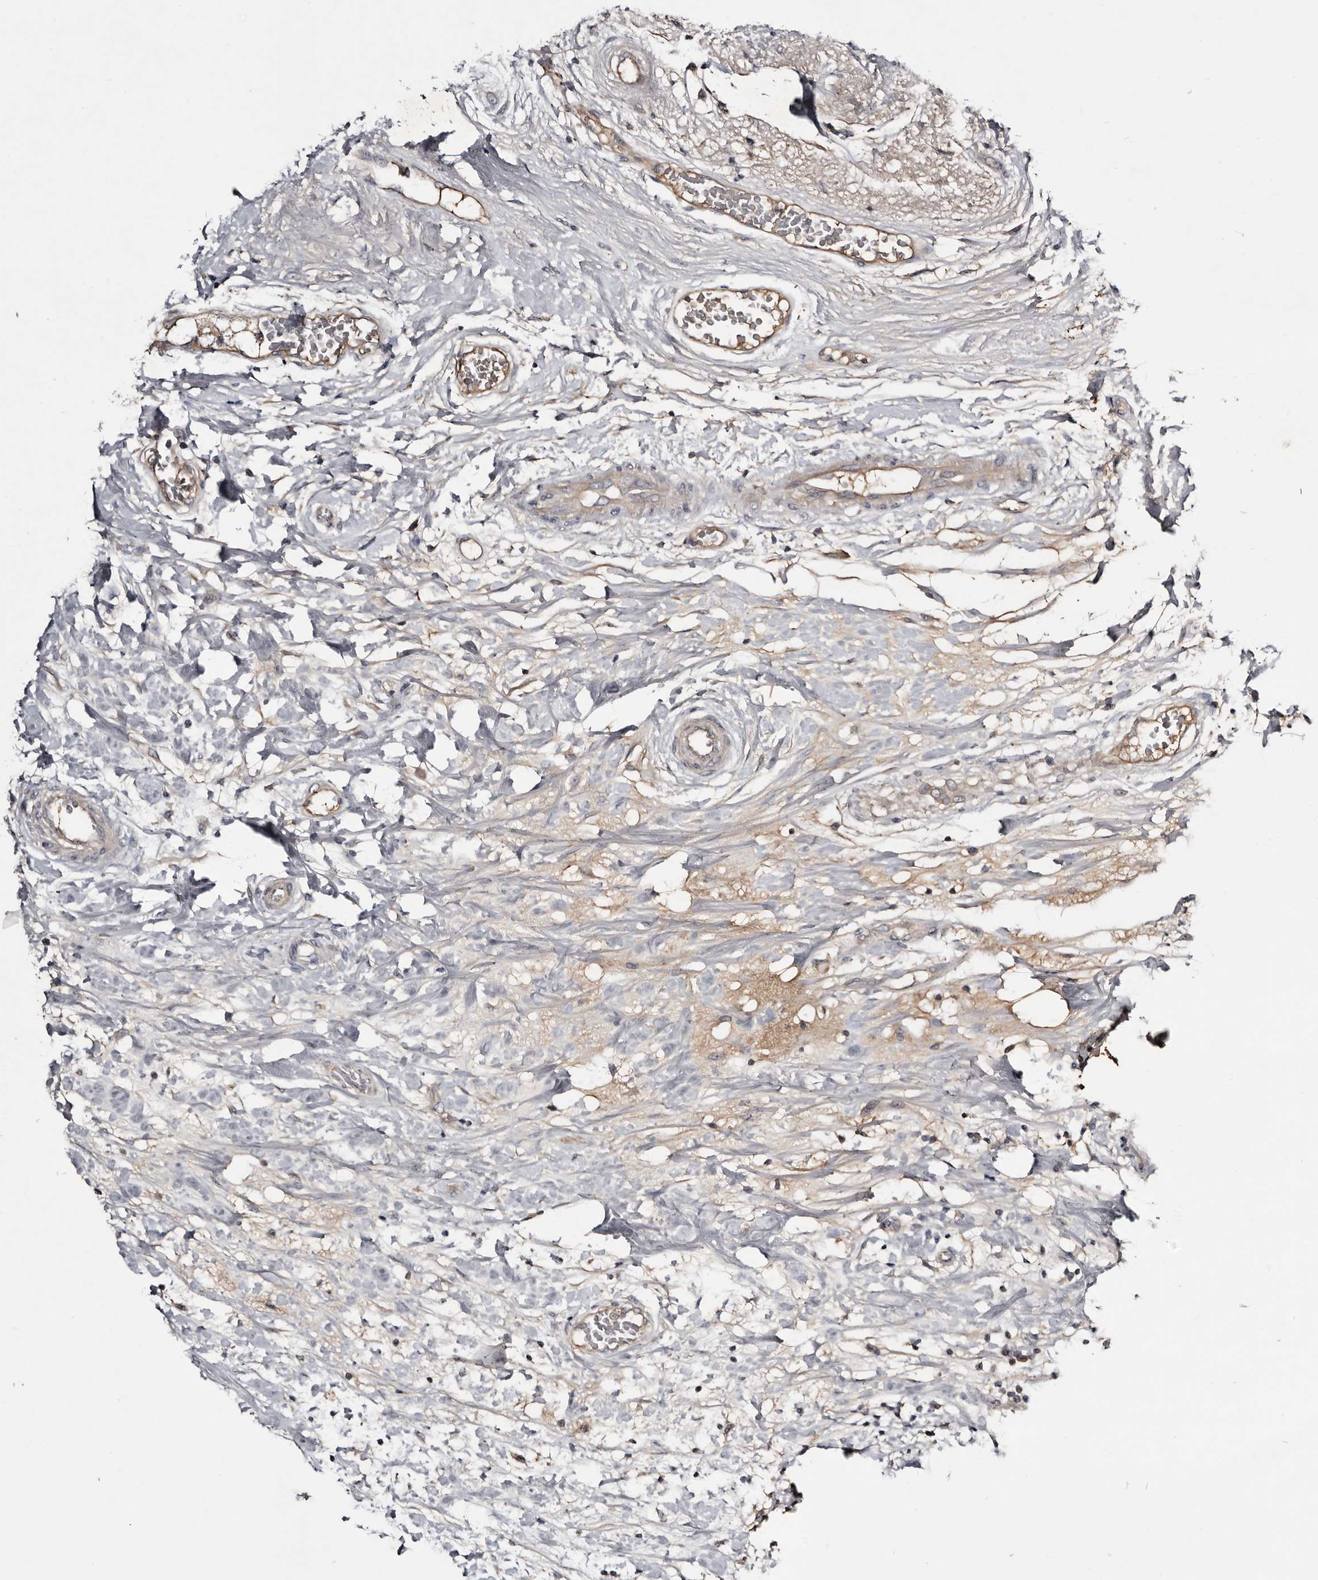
{"staining": {"intensity": "weak", "quantity": ">75%", "location": "cytoplasmic/membranous"}, "tissue": "breast cancer", "cell_type": "Tumor cells", "image_type": "cancer", "snomed": [{"axis": "morphology", "description": "Duct carcinoma"}, {"axis": "topography", "description": "Breast"}], "caption": "Immunohistochemical staining of human breast cancer exhibits weak cytoplasmic/membranous protein staining in about >75% of tumor cells.", "gene": "TTC39A", "patient": {"sex": "female", "age": 62}}